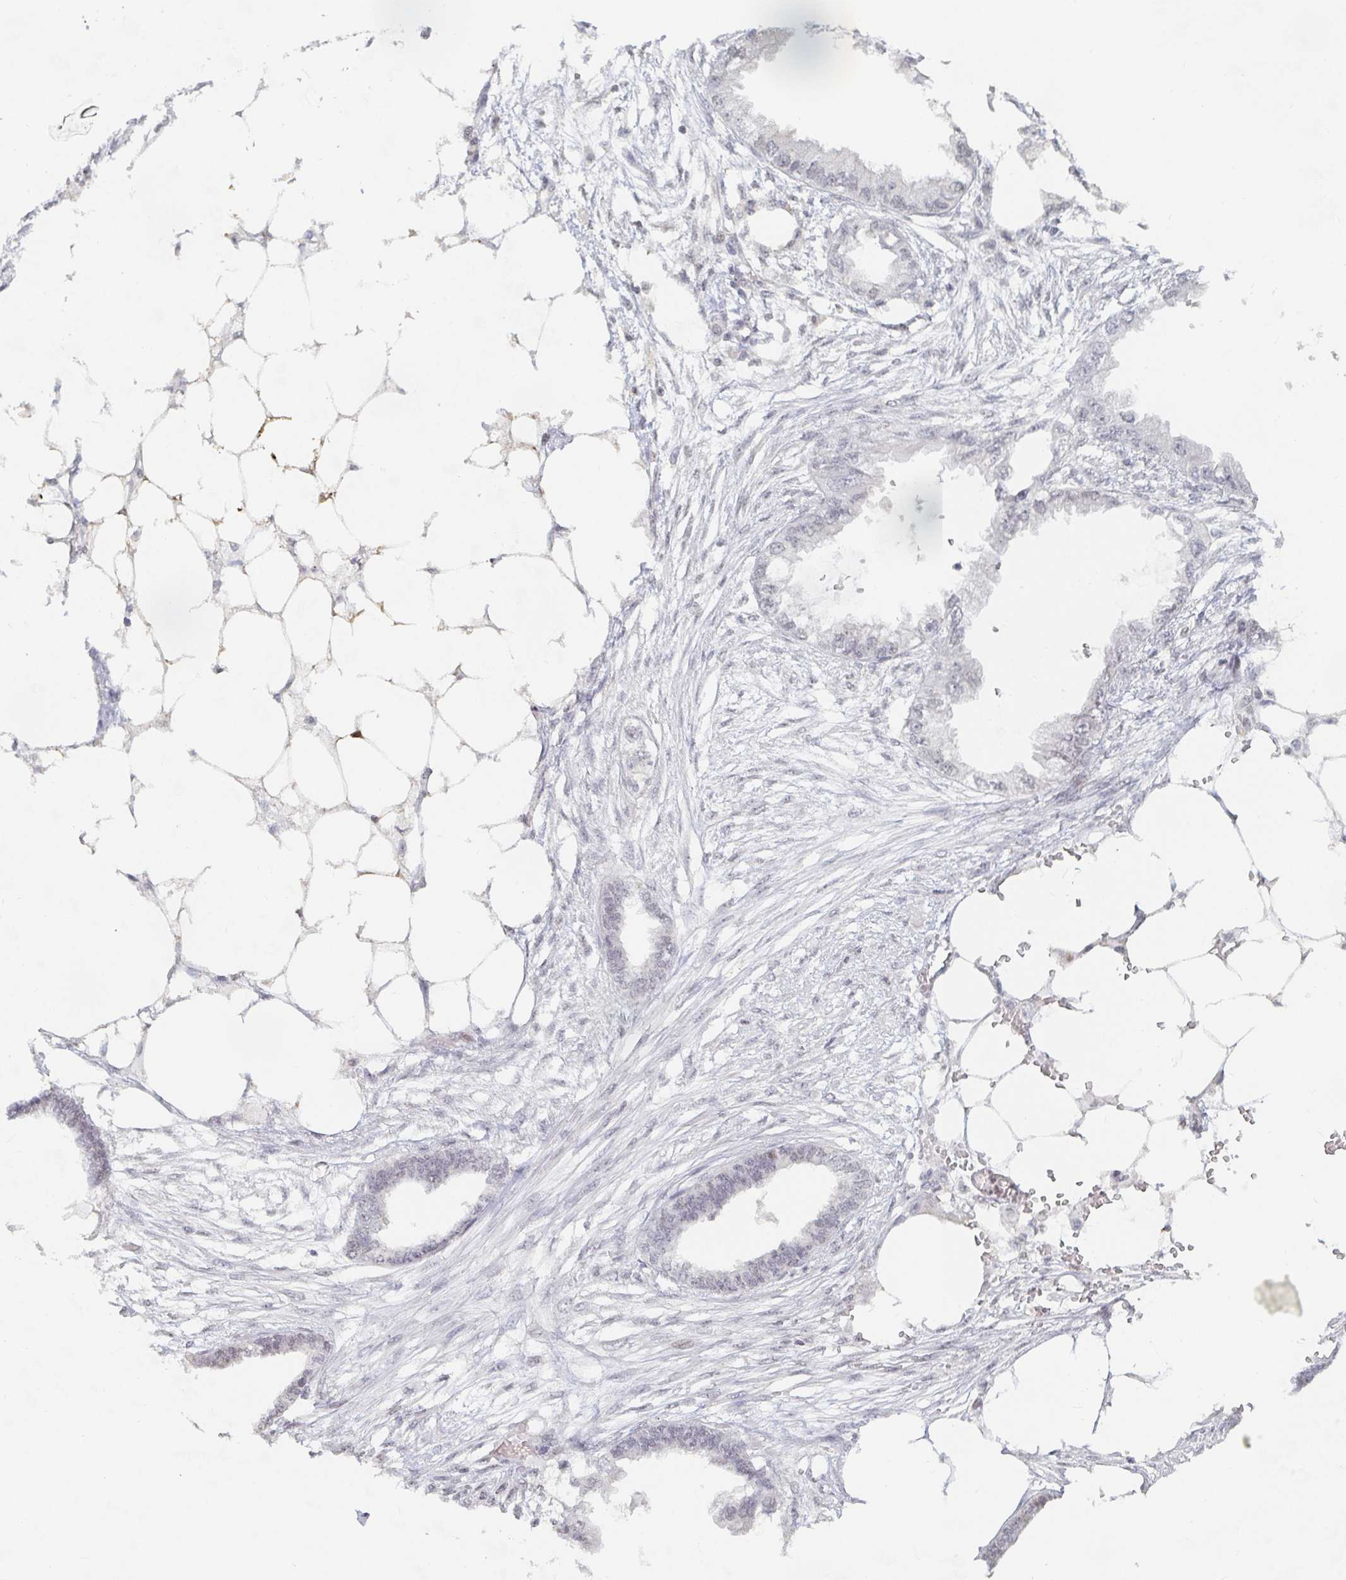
{"staining": {"intensity": "weak", "quantity": "<25%", "location": "nuclear"}, "tissue": "endometrial cancer", "cell_type": "Tumor cells", "image_type": "cancer", "snomed": [{"axis": "morphology", "description": "Adenocarcinoma, NOS"}, {"axis": "morphology", "description": "Adenocarcinoma, metastatic, NOS"}, {"axis": "topography", "description": "Adipose tissue"}, {"axis": "topography", "description": "Endometrium"}], "caption": "Immunohistochemical staining of human adenocarcinoma (endometrial) exhibits no significant staining in tumor cells.", "gene": "NME9", "patient": {"sex": "female", "age": 67}}